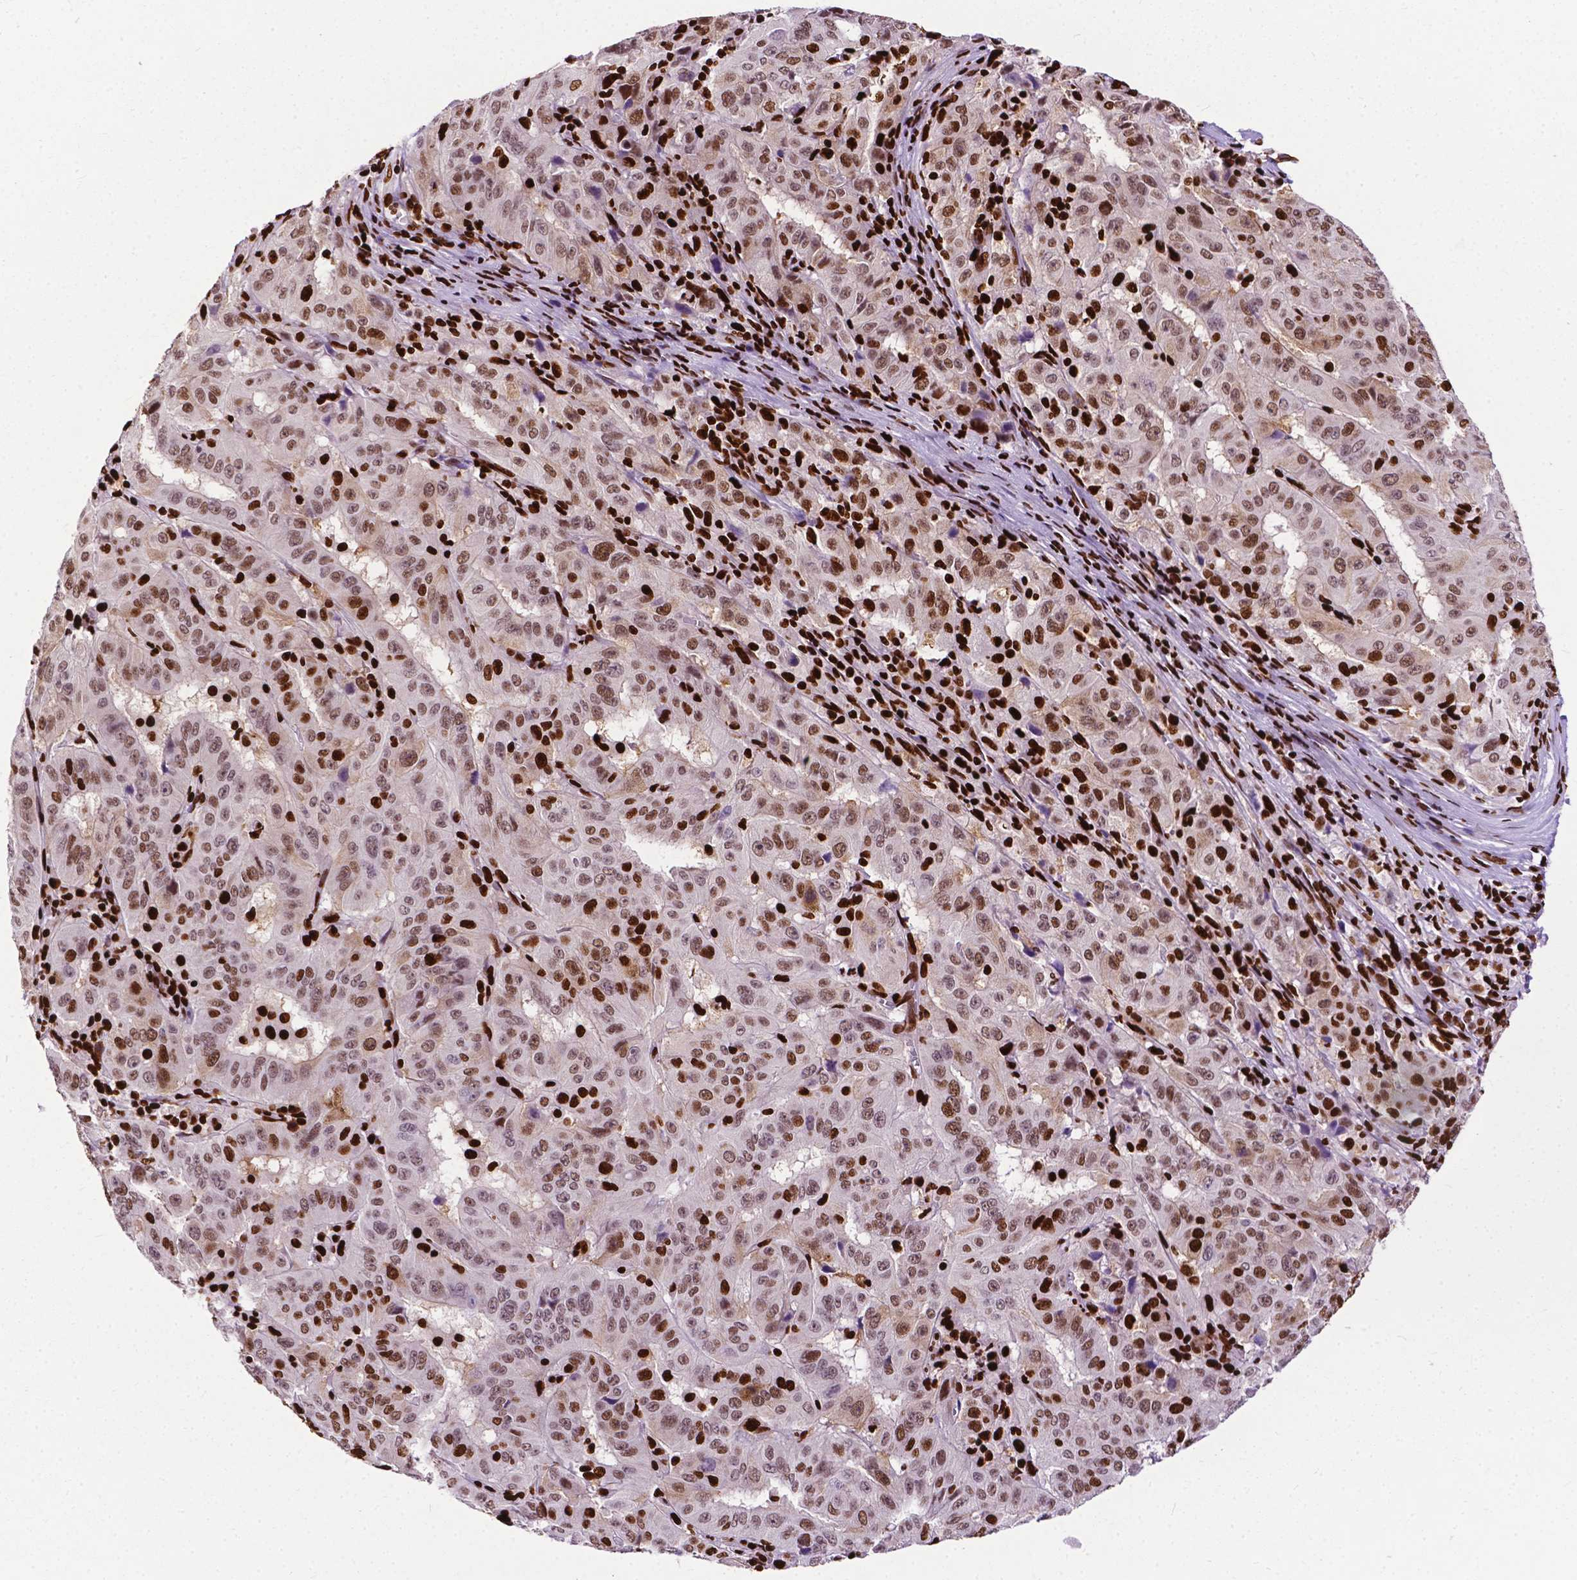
{"staining": {"intensity": "moderate", "quantity": ">75%", "location": "nuclear"}, "tissue": "pancreatic cancer", "cell_type": "Tumor cells", "image_type": "cancer", "snomed": [{"axis": "morphology", "description": "Adenocarcinoma, NOS"}, {"axis": "topography", "description": "Pancreas"}], "caption": "IHC (DAB) staining of human pancreatic adenocarcinoma demonstrates moderate nuclear protein expression in about >75% of tumor cells. (IHC, brightfield microscopy, high magnification).", "gene": "SMIM5", "patient": {"sex": "male", "age": 63}}